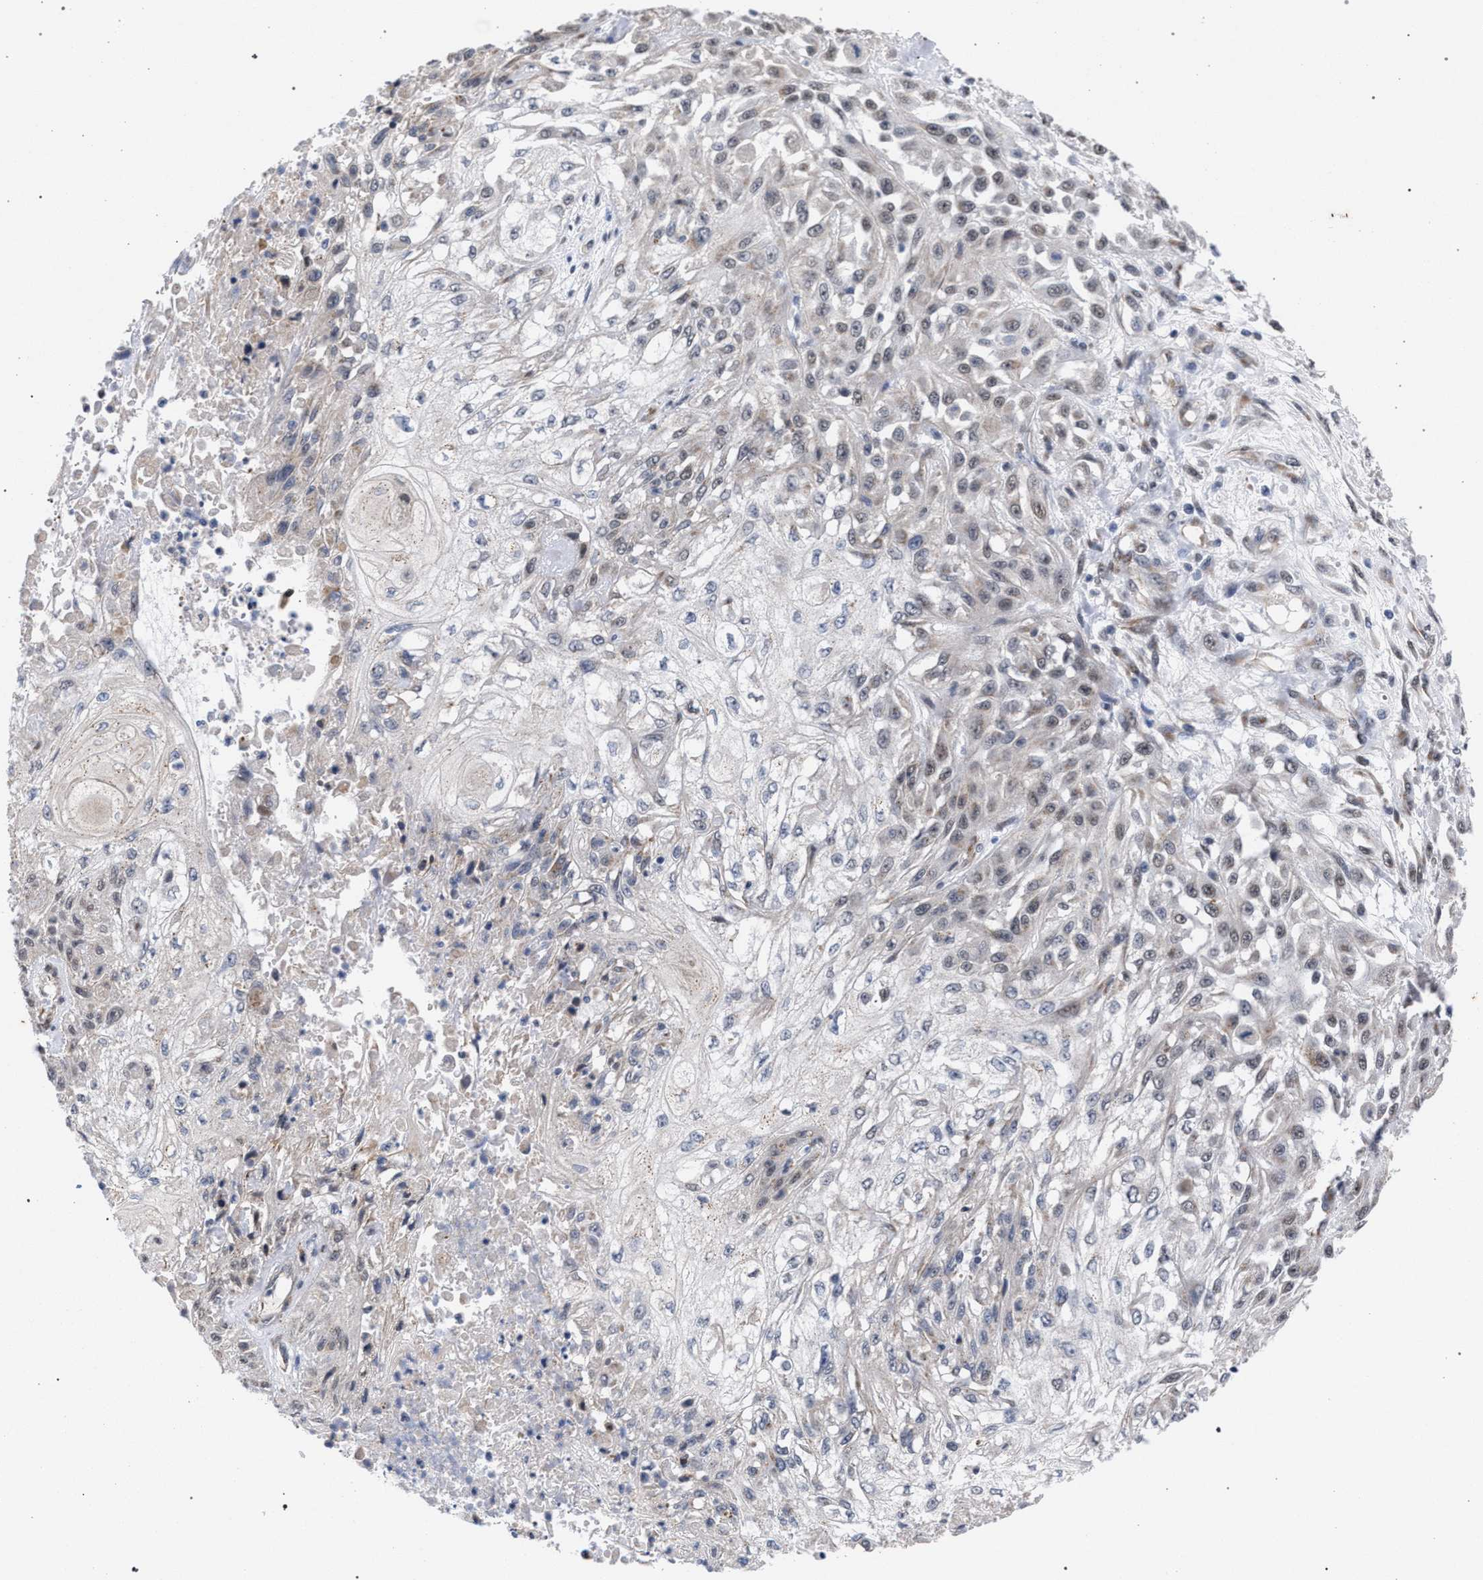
{"staining": {"intensity": "weak", "quantity": "<25%", "location": "cytoplasmic/membranous"}, "tissue": "skin cancer", "cell_type": "Tumor cells", "image_type": "cancer", "snomed": [{"axis": "morphology", "description": "Squamous cell carcinoma, NOS"}, {"axis": "morphology", "description": "Squamous cell carcinoma, metastatic, NOS"}, {"axis": "topography", "description": "Skin"}, {"axis": "topography", "description": "Lymph node"}], "caption": "Protein analysis of metastatic squamous cell carcinoma (skin) demonstrates no significant positivity in tumor cells.", "gene": "GOLGA2", "patient": {"sex": "male", "age": 75}}